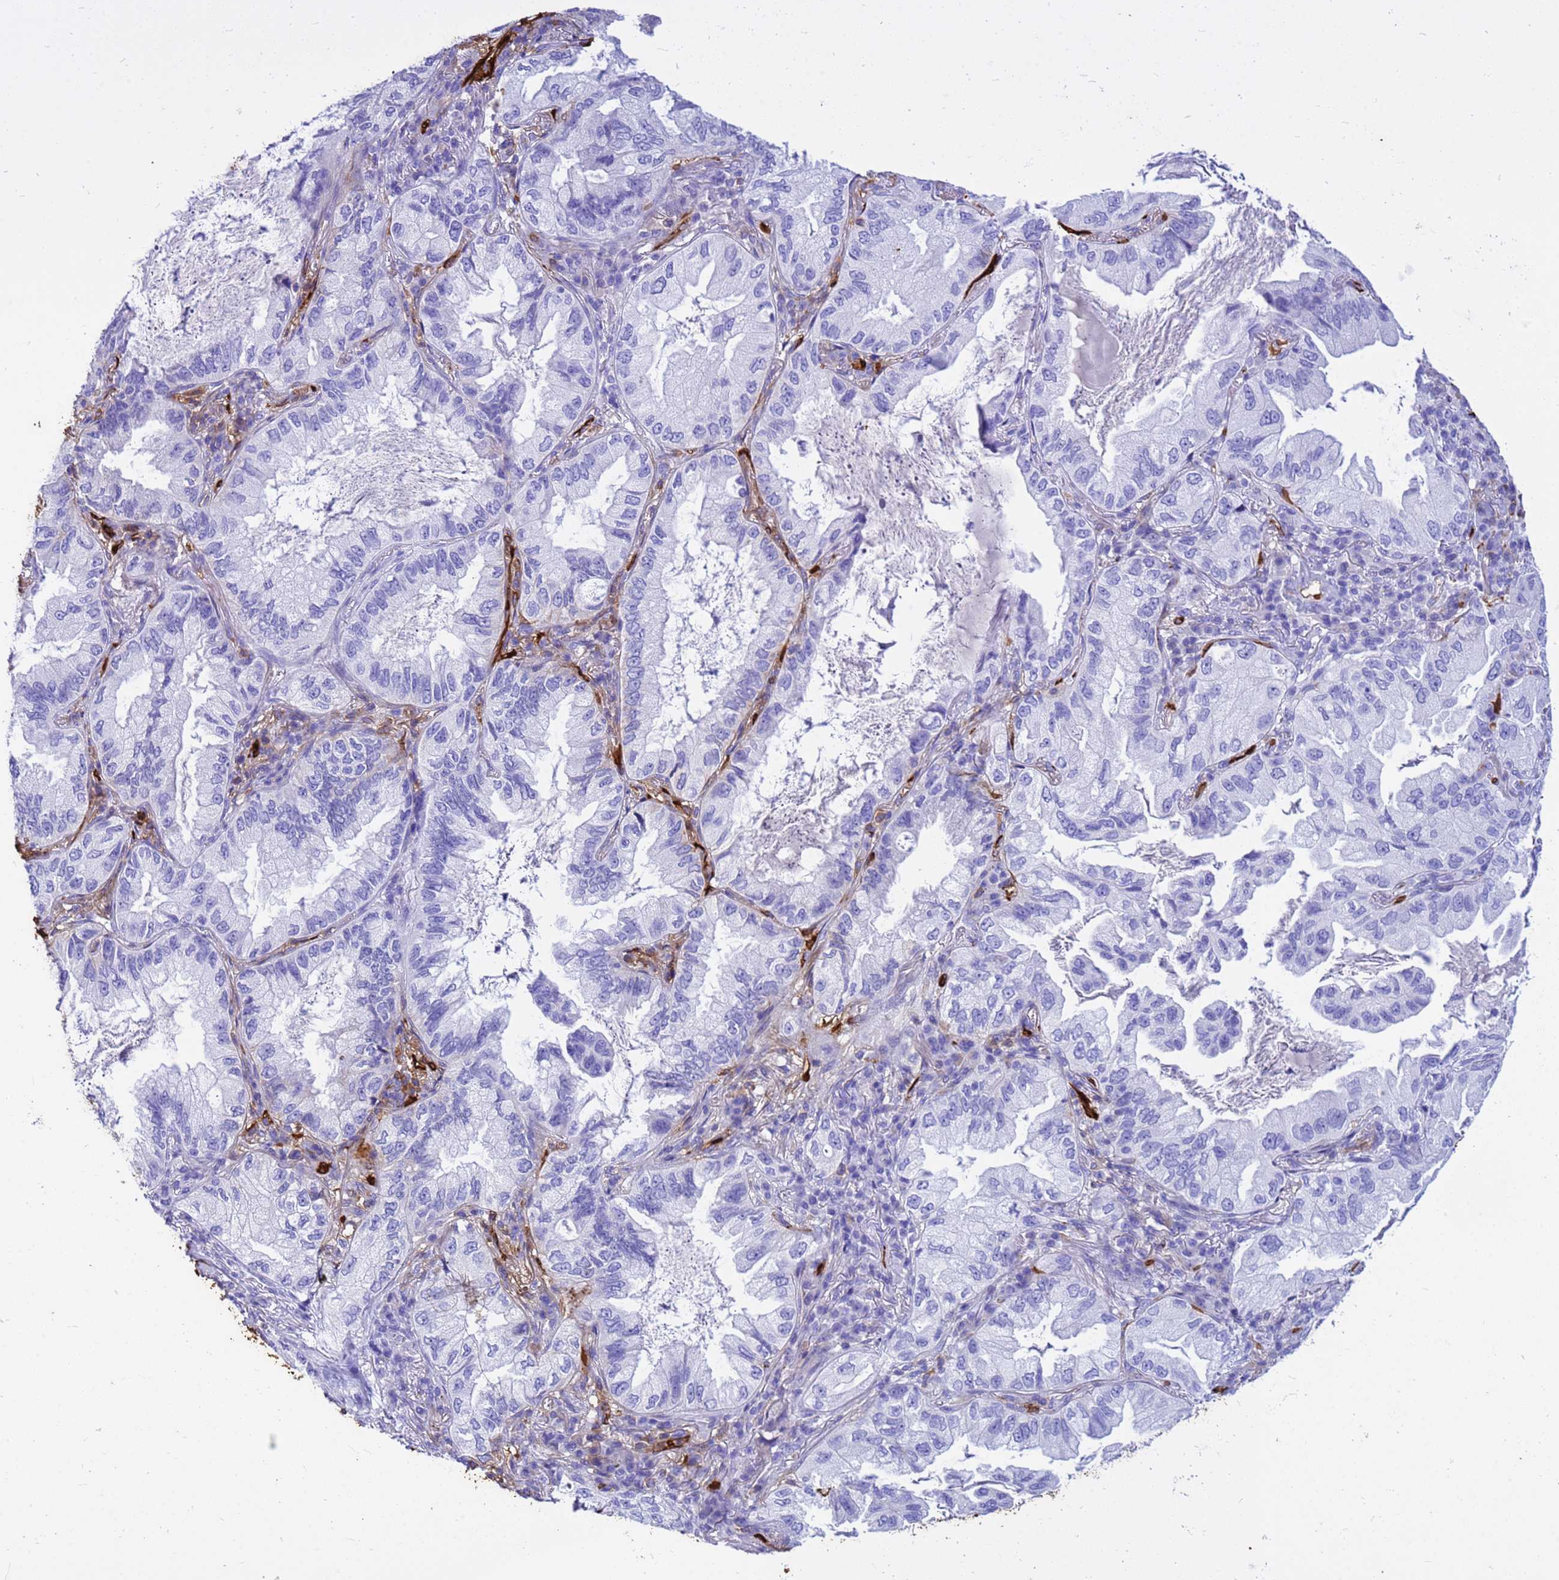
{"staining": {"intensity": "negative", "quantity": "none", "location": "none"}, "tissue": "lung cancer", "cell_type": "Tumor cells", "image_type": "cancer", "snomed": [{"axis": "morphology", "description": "Adenocarcinoma, NOS"}, {"axis": "topography", "description": "Lung"}], "caption": "DAB (3,3'-diaminobenzidine) immunohistochemical staining of lung adenocarcinoma exhibits no significant expression in tumor cells. (Brightfield microscopy of DAB immunohistochemistry at high magnification).", "gene": "HBA2", "patient": {"sex": "female", "age": 69}}